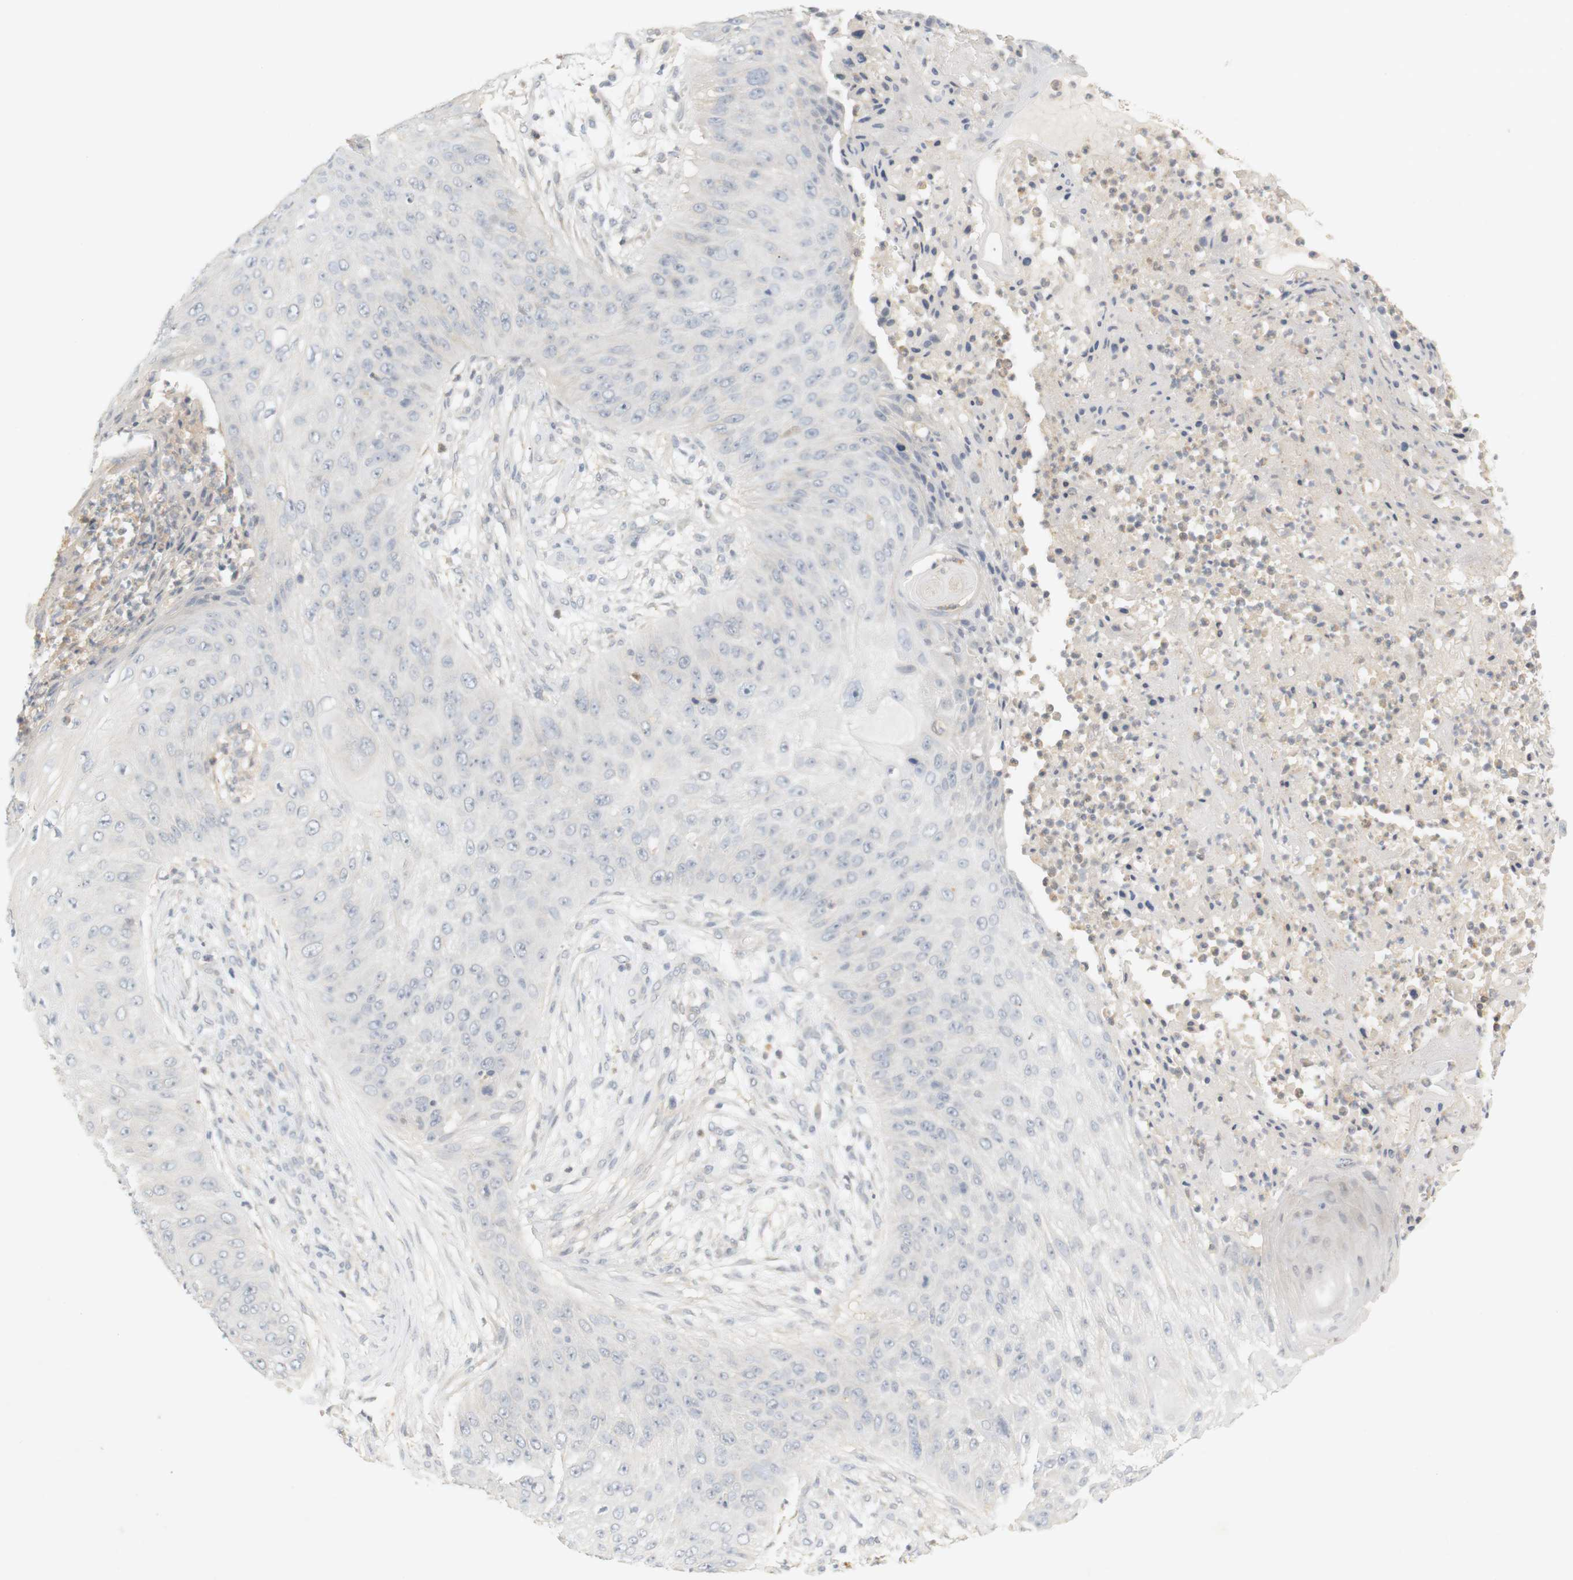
{"staining": {"intensity": "negative", "quantity": "none", "location": "none"}, "tissue": "skin cancer", "cell_type": "Tumor cells", "image_type": "cancer", "snomed": [{"axis": "morphology", "description": "Squamous cell carcinoma, NOS"}, {"axis": "topography", "description": "Skin"}], "caption": "This histopathology image is of skin cancer (squamous cell carcinoma) stained with immunohistochemistry (IHC) to label a protein in brown with the nuclei are counter-stained blue. There is no staining in tumor cells.", "gene": "RTN3", "patient": {"sex": "female", "age": 80}}